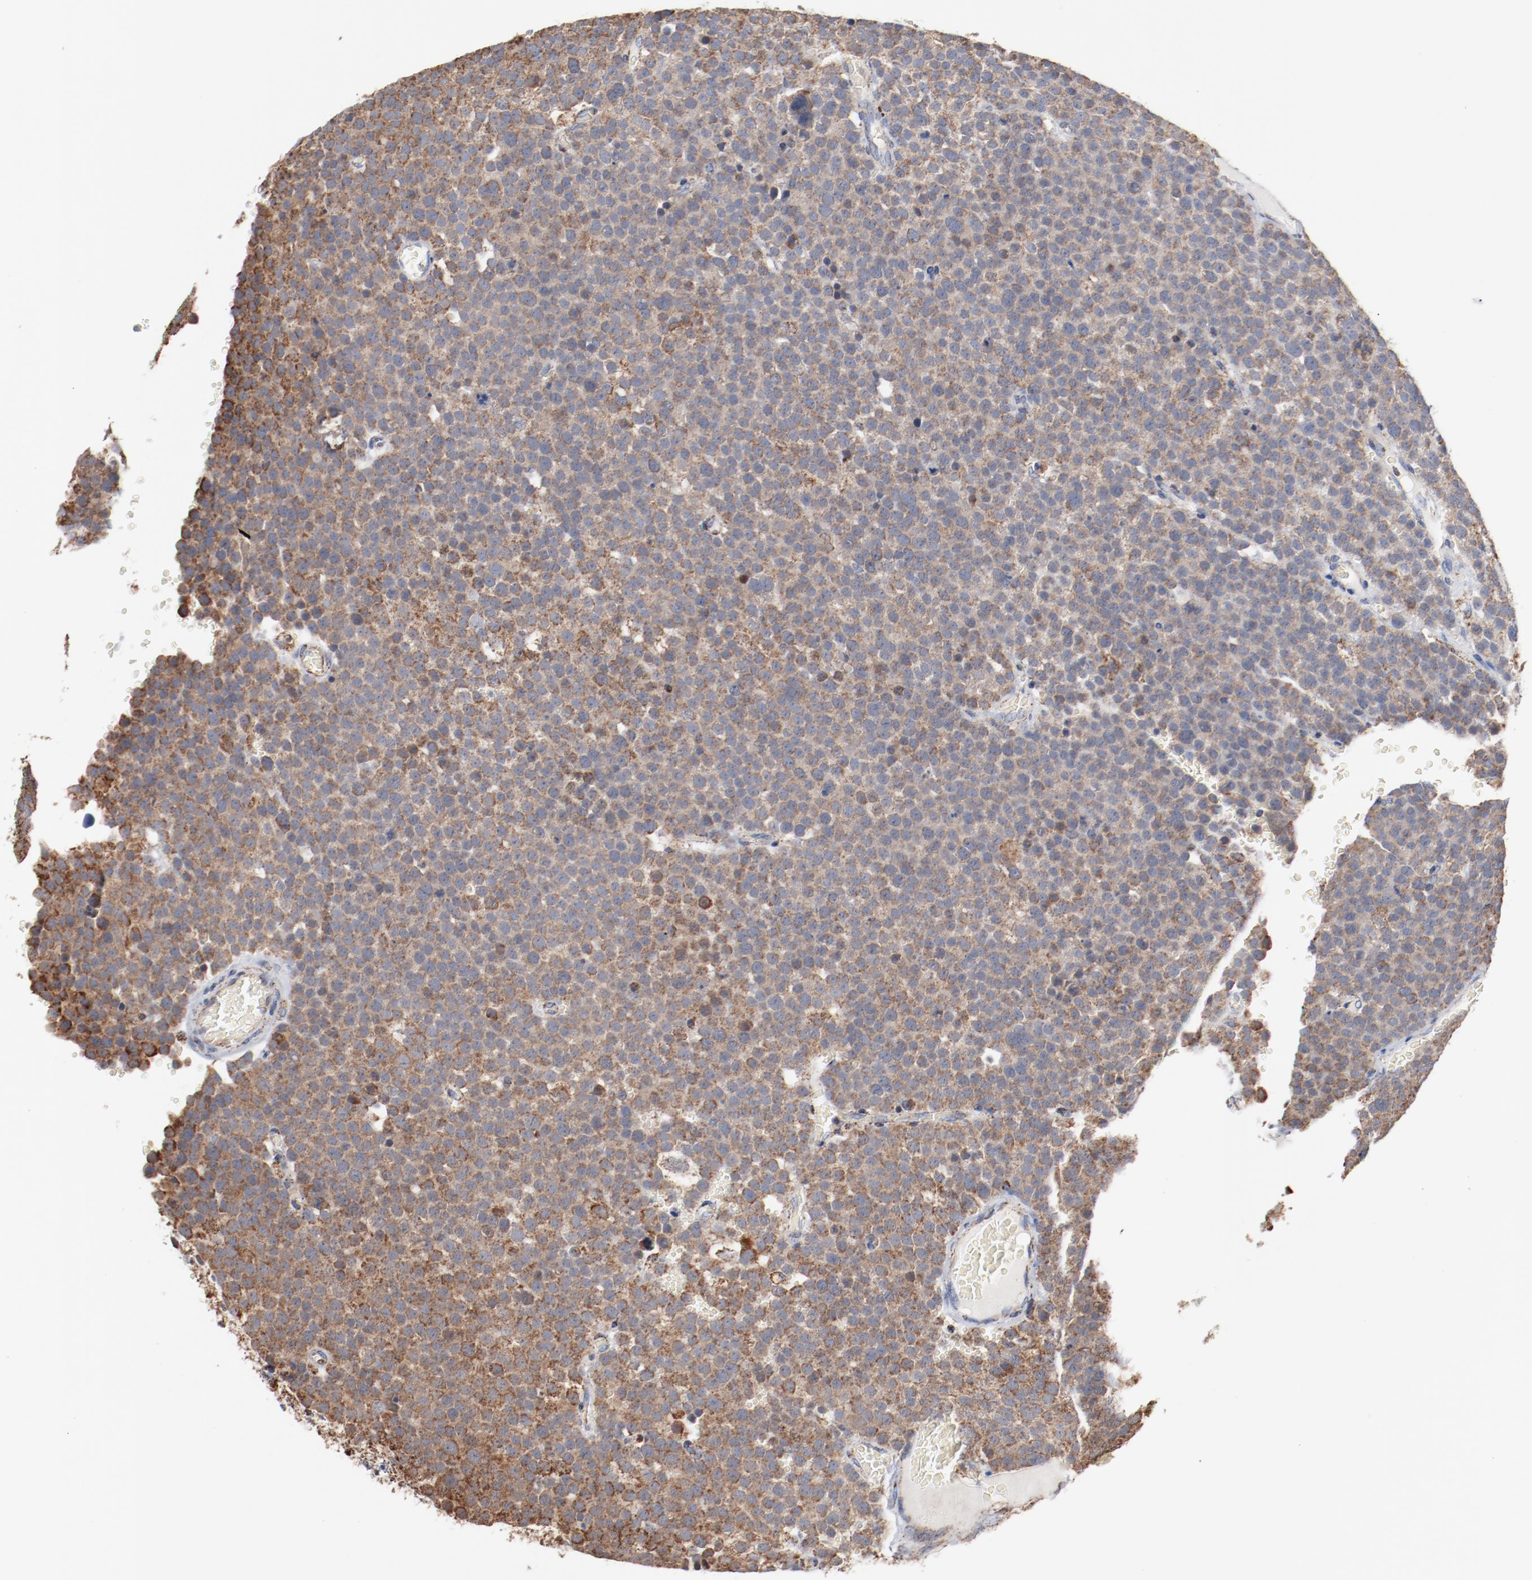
{"staining": {"intensity": "moderate", "quantity": ">75%", "location": "cytoplasmic/membranous"}, "tissue": "testis cancer", "cell_type": "Tumor cells", "image_type": "cancer", "snomed": [{"axis": "morphology", "description": "Seminoma, NOS"}, {"axis": "topography", "description": "Testis"}], "caption": "A brown stain labels moderate cytoplasmic/membranous positivity of a protein in testis cancer (seminoma) tumor cells.", "gene": "NDUFS4", "patient": {"sex": "male", "age": 71}}